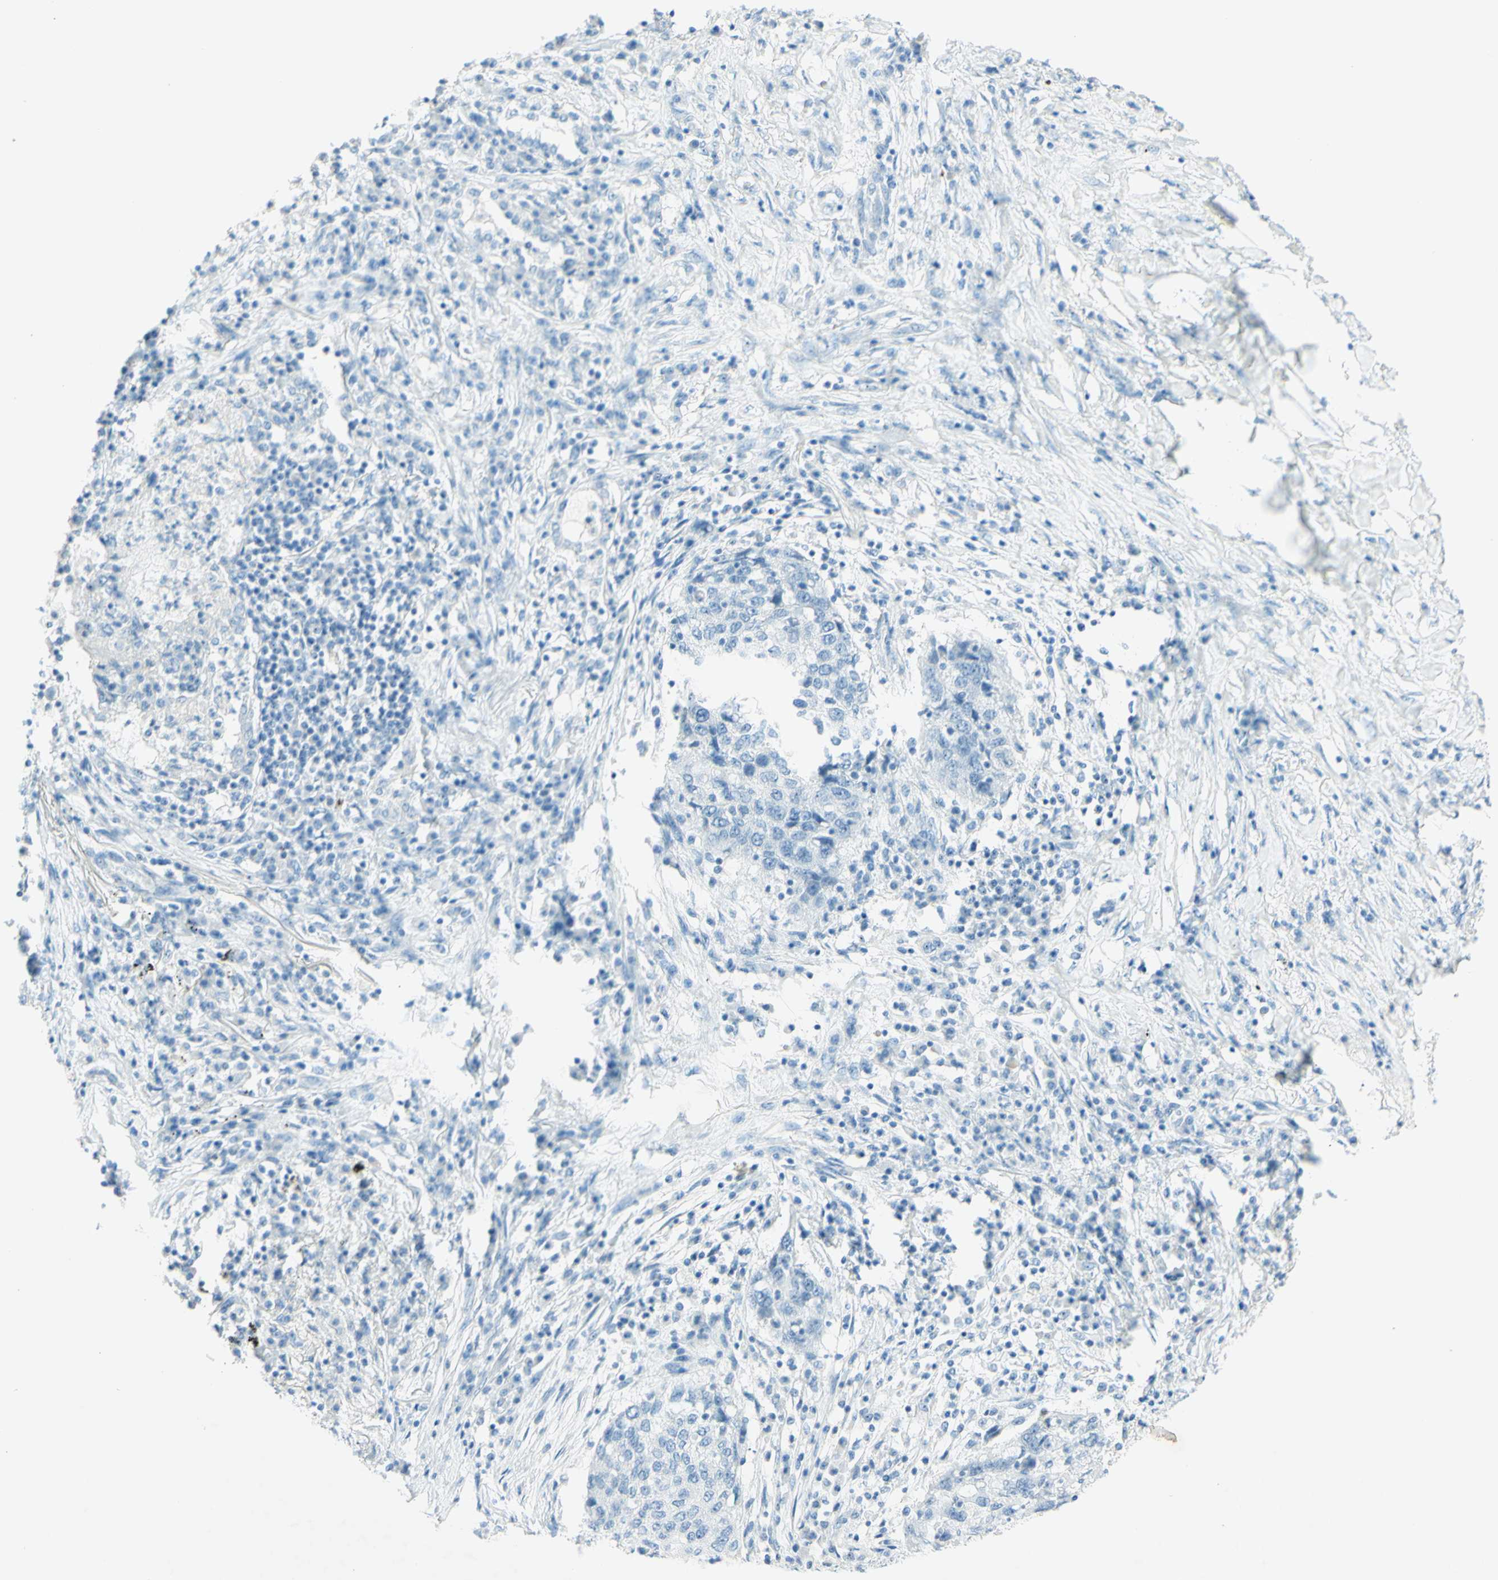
{"staining": {"intensity": "negative", "quantity": "none", "location": "none"}, "tissue": "lung cancer", "cell_type": "Tumor cells", "image_type": "cancer", "snomed": [{"axis": "morphology", "description": "Squamous cell carcinoma, NOS"}, {"axis": "topography", "description": "Lung"}], "caption": "Immunohistochemistry (IHC) of human lung cancer reveals no expression in tumor cells.", "gene": "FMR1NB", "patient": {"sex": "female", "age": 63}}